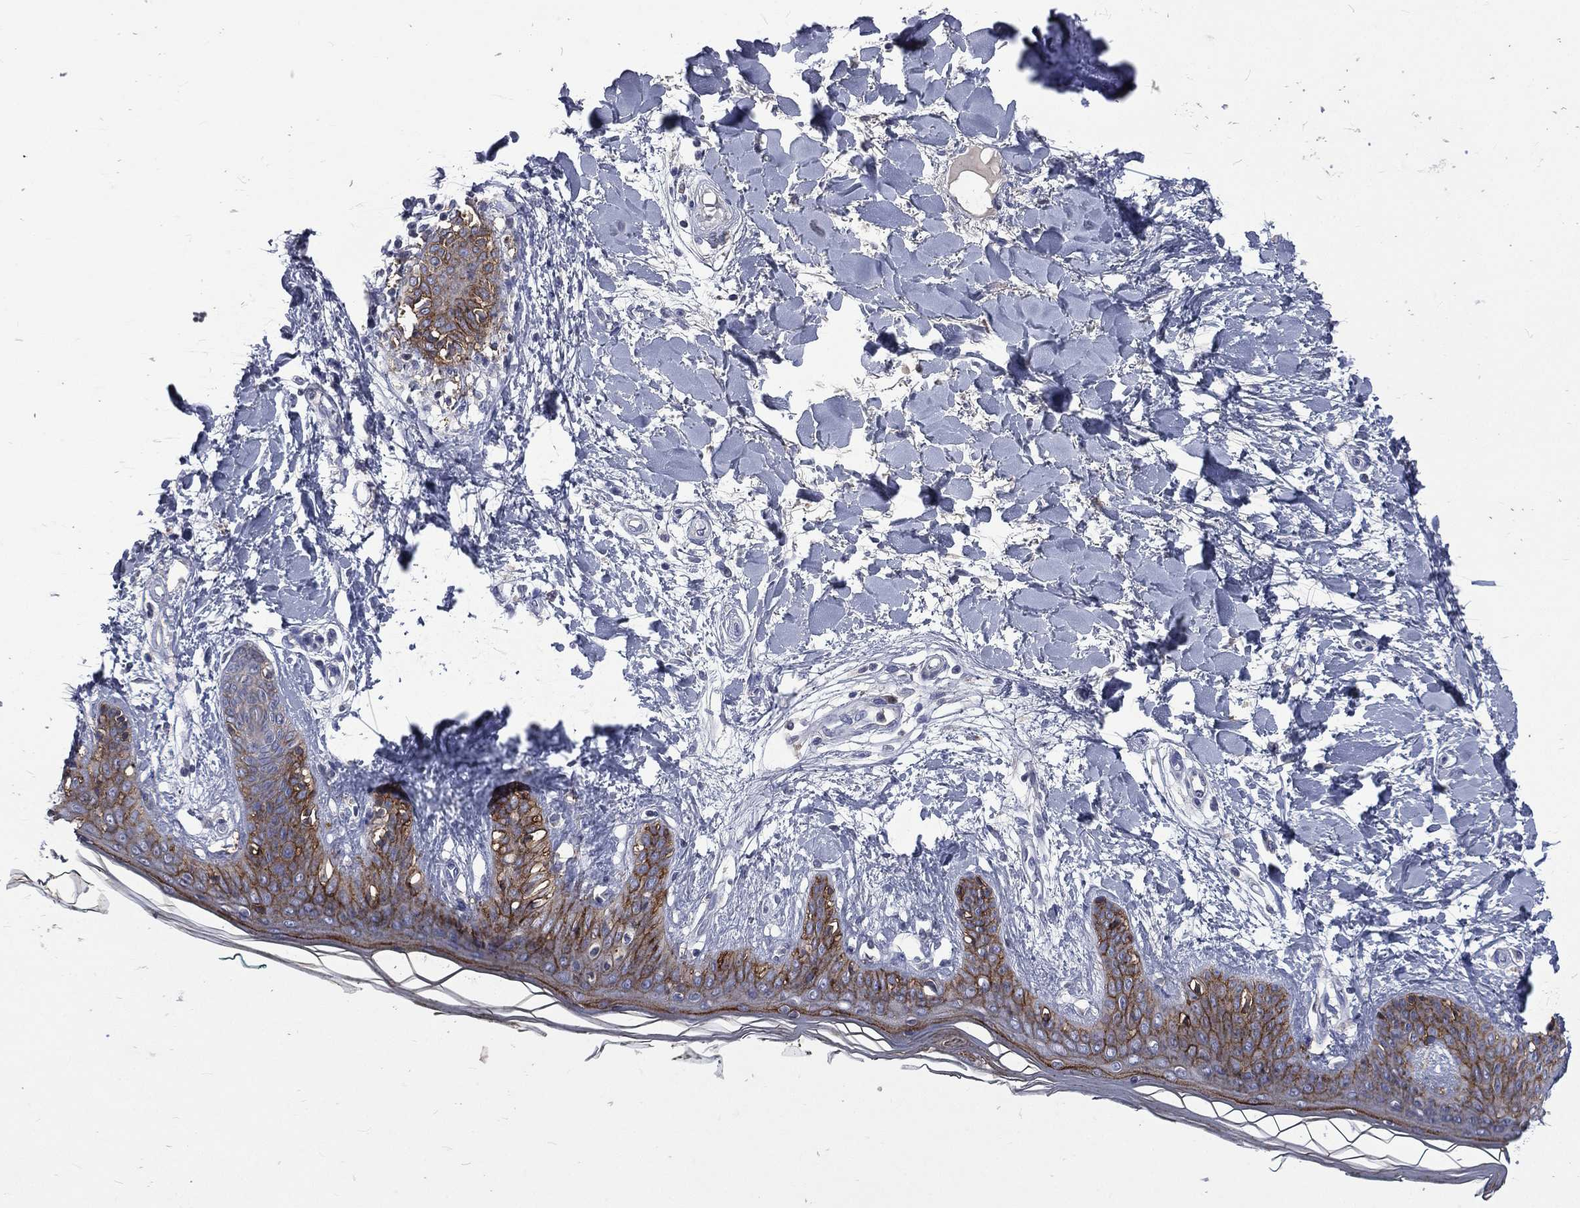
{"staining": {"intensity": "negative", "quantity": "none", "location": "none"}, "tissue": "skin", "cell_type": "Fibroblasts", "image_type": "normal", "snomed": [{"axis": "morphology", "description": "Normal tissue, NOS"}, {"axis": "morphology", "description": "Malignant melanoma, NOS"}, {"axis": "topography", "description": "Skin"}], "caption": "Micrograph shows no protein staining in fibroblasts of benign skin.", "gene": "CA12", "patient": {"sex": "female", "age": 34}}